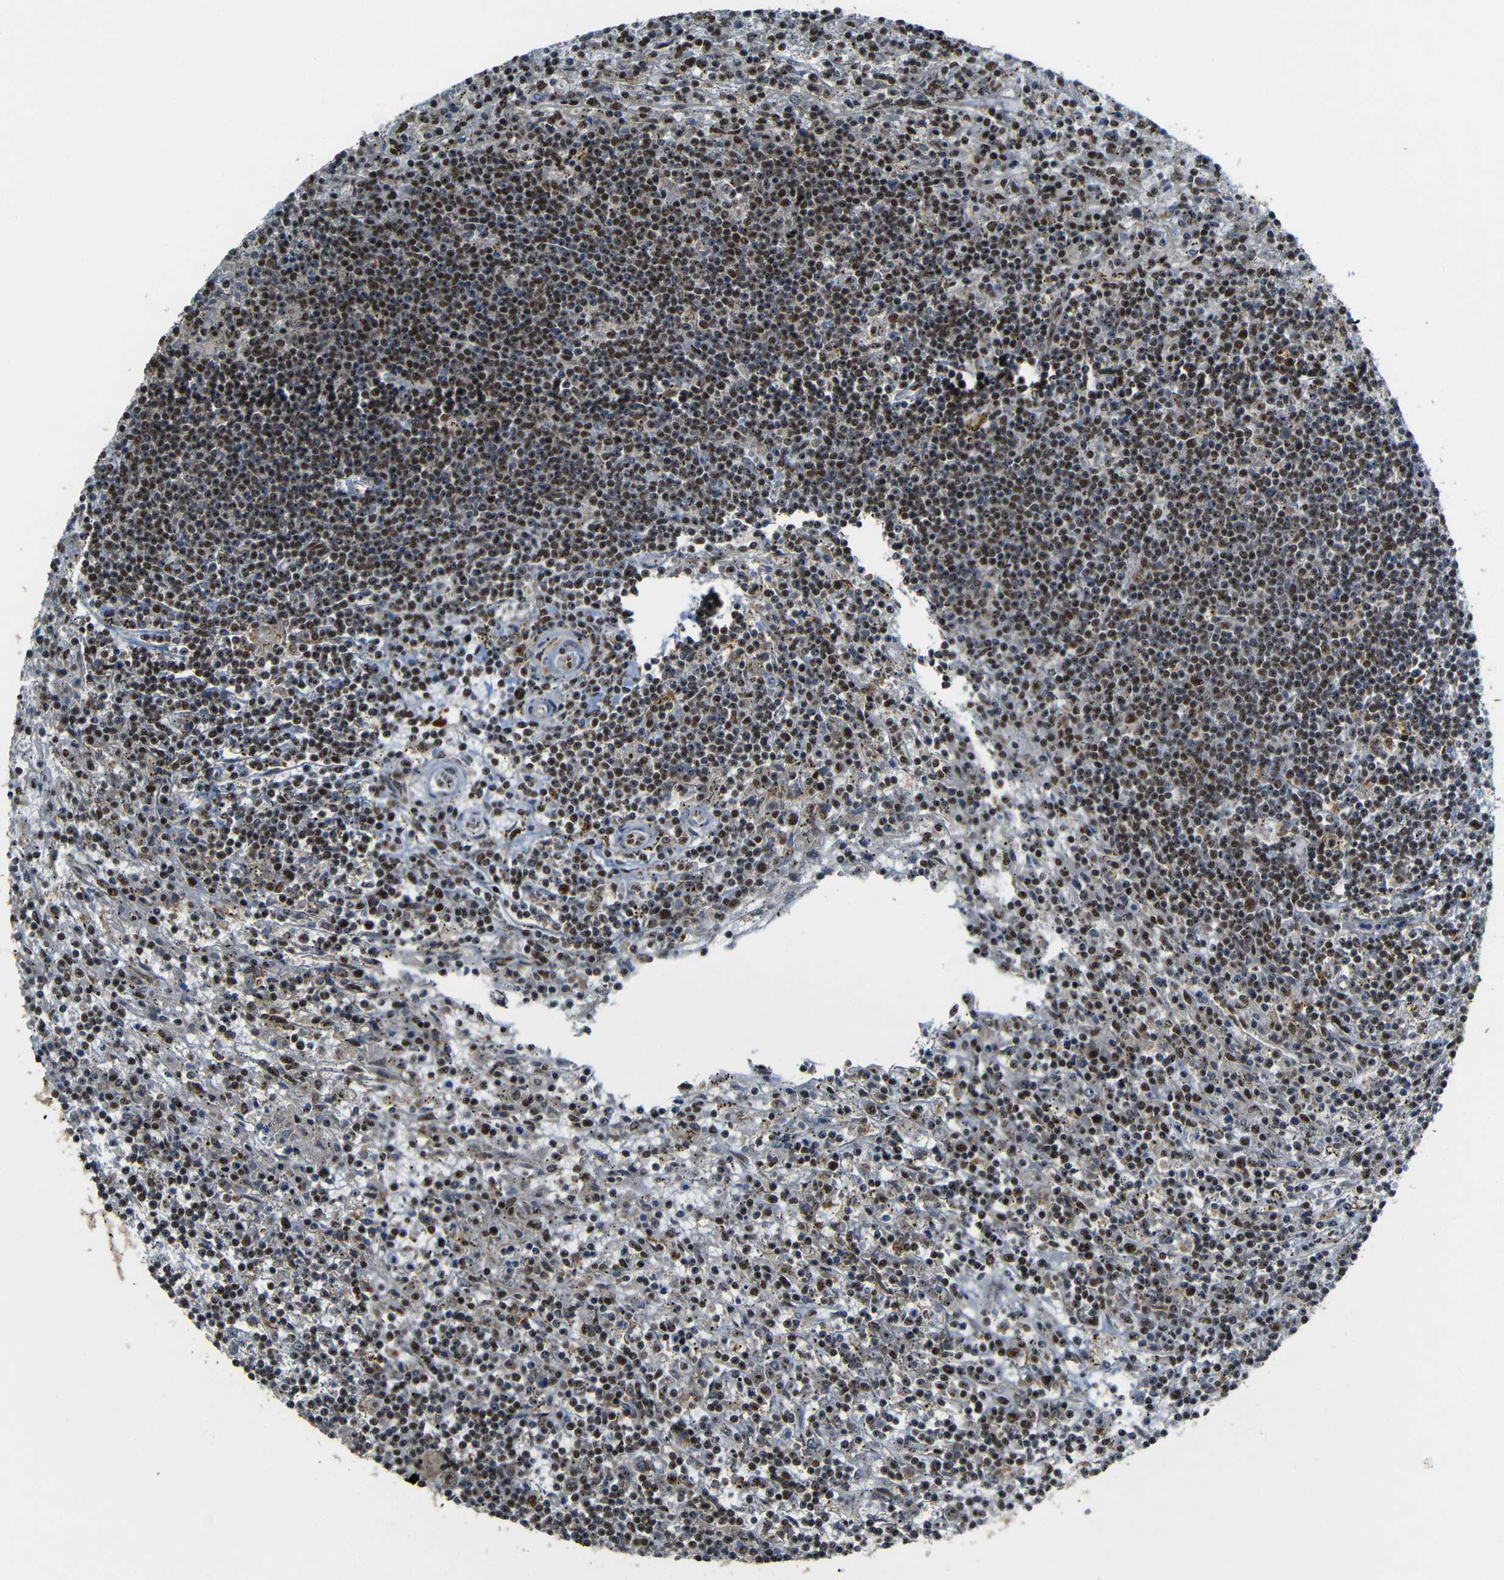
{"staining": {"intensity": "moderate", "quantity": ">75%", "location": "nuclear"}, "tissue": "lymphoma", "cell_type": "Tumor cells", "image_type": "cancer", "snomed": [{"axis": "morphology", "description": "Malignant lymphoma, non-Hodgkin's type, Low grade"}, {"axis": "topography", "description": "Spleen"}], "caption": "This is an image of immunohistochemistry (IHC) staining of malignant lymphoma, non-Hodgkin's type (low-grade), which shows moderate positivity in the nuclear of tumor cells.", "gene": "TCF7L2", "patient": {"sex": "male", "age": 76}}